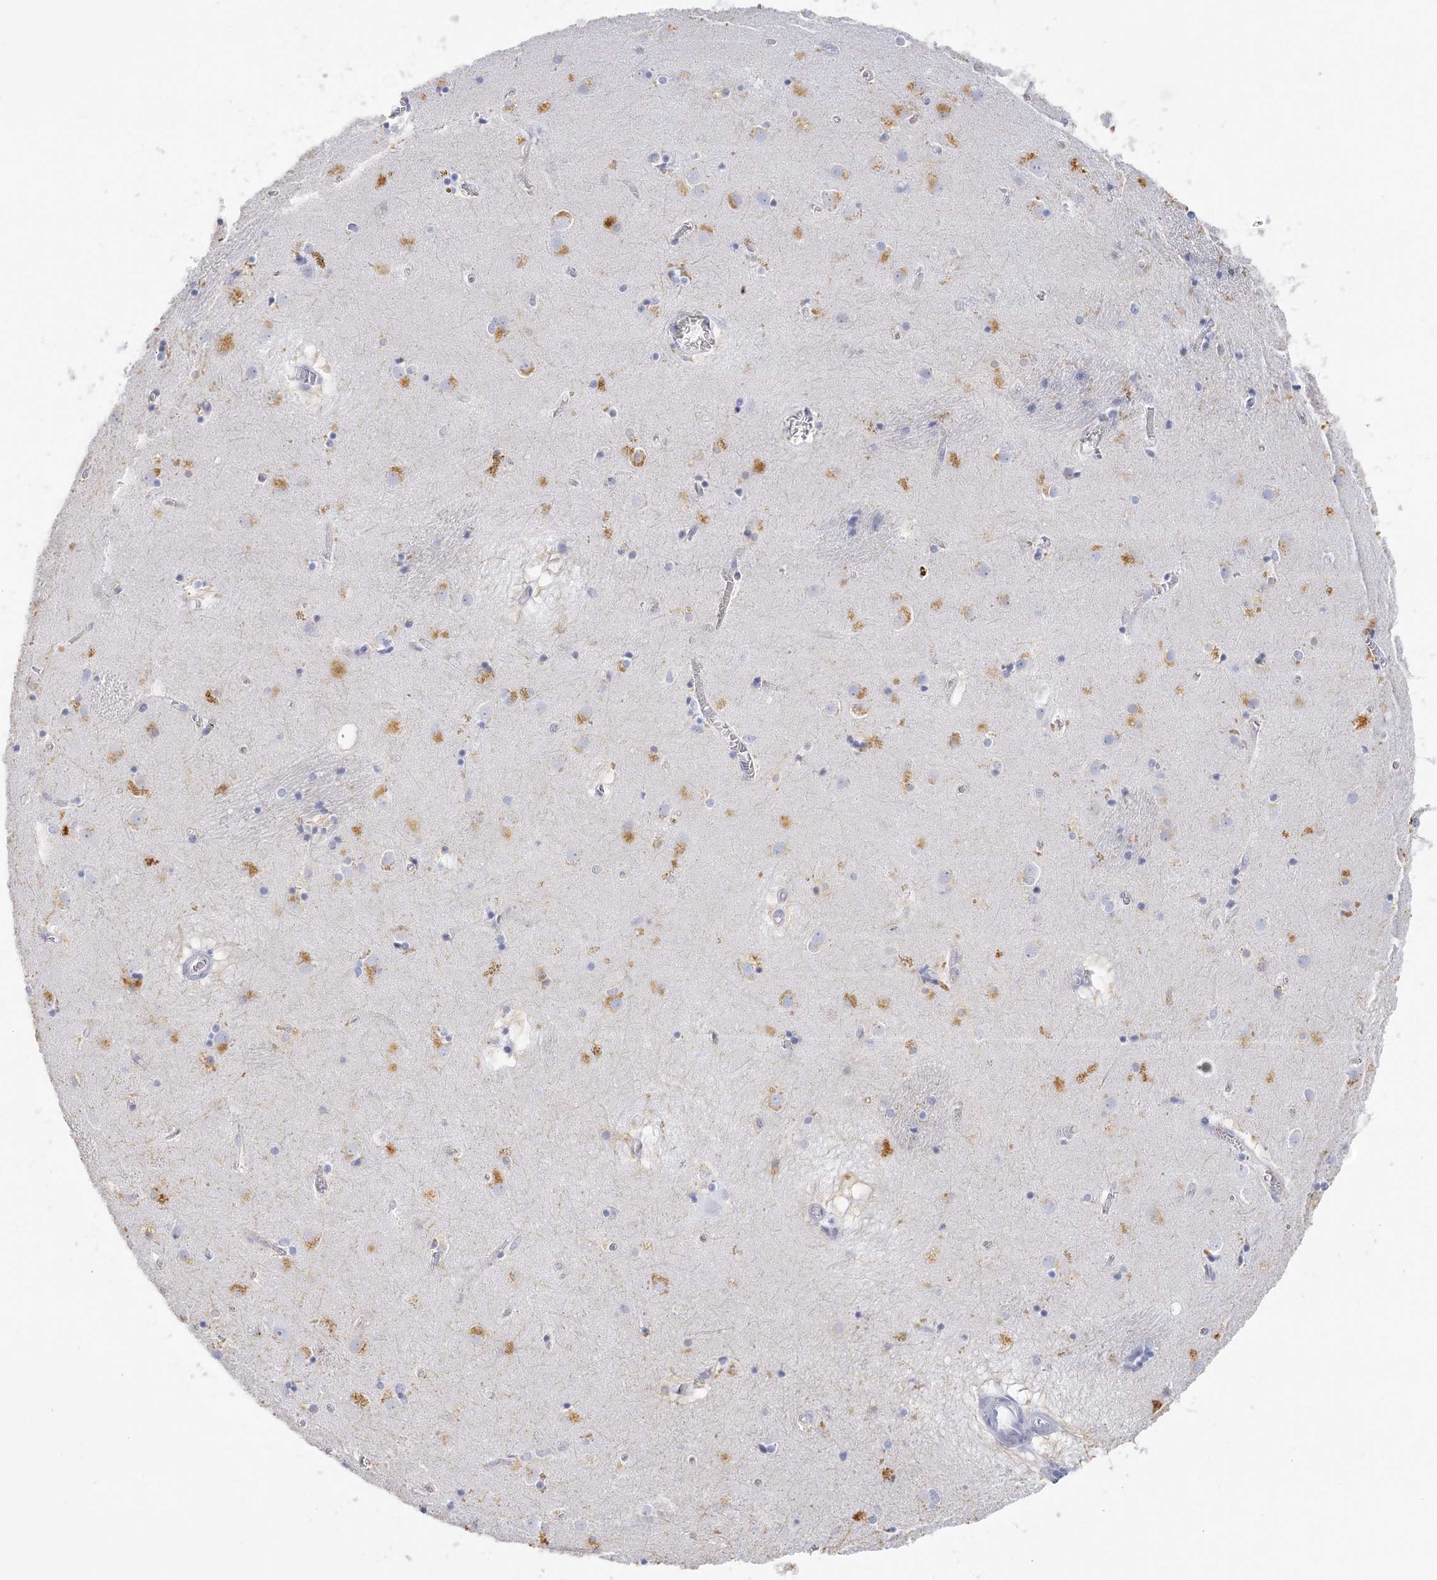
{"staining": {"intensity": "negative", "quantity": "none", "location": "none"}, "tissue": "caudate", "cell_type": "Glial cells", "image_type": "normal", "snomed": [{"axis": "morphology", "description": "Normal tissue, NOS"}, {"axis": "topography", "description": "Lateral ventricle wall"}], "caption": "Glial cells are negative for protein expression in benign human caudate. (Brightfield microscopy of DAB (3,3'-diaminobenzidine) IHC at high magnification).", "gene": "SH3YL1", "patient": {"sex": "male", "age": 70}}